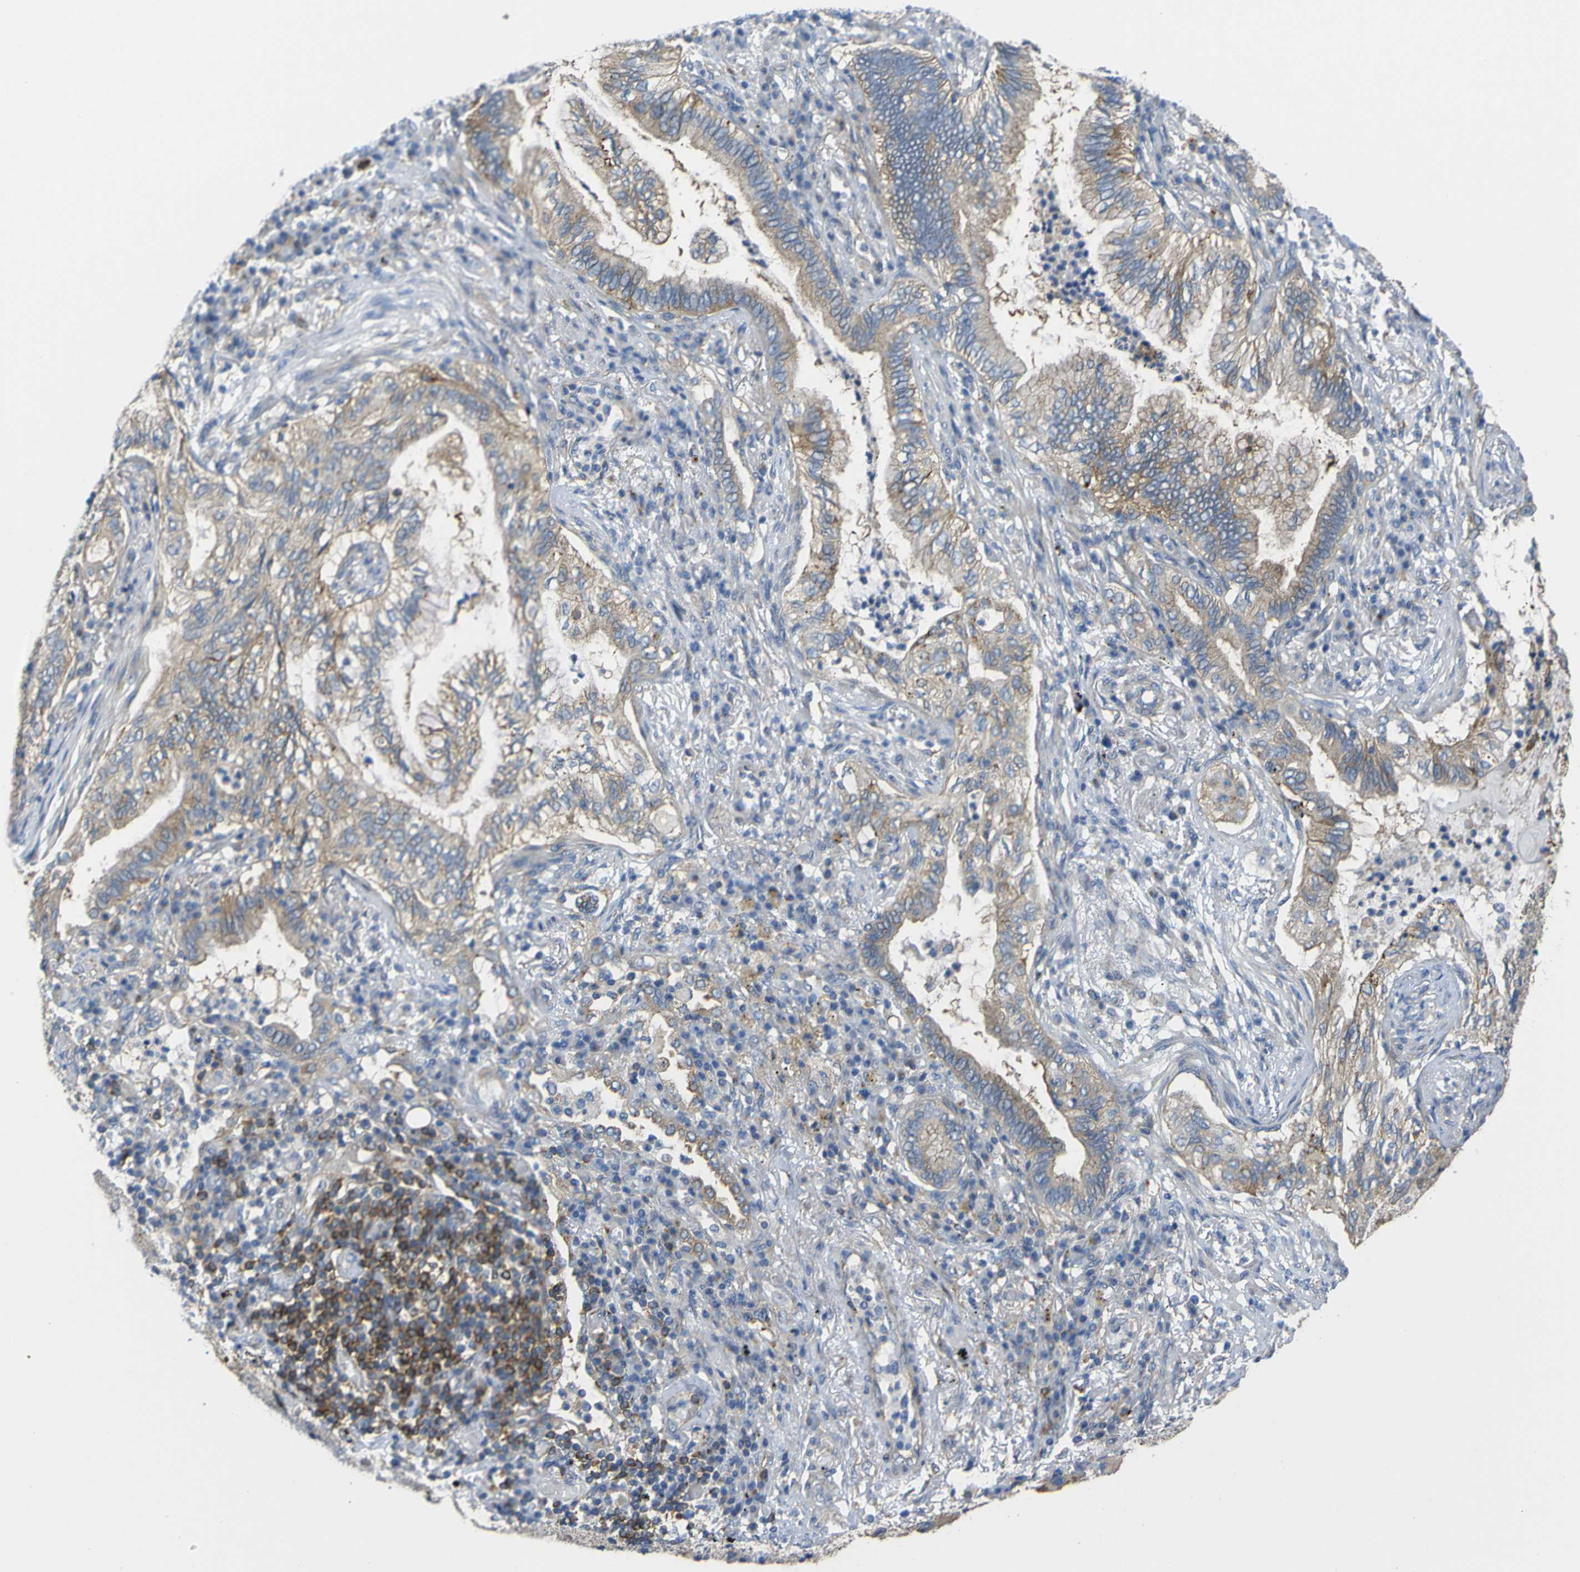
{"staining": {"intensity": "moderate", "quantity": ">75%", "location": "cytoplasmic/membranous"}, "tissue": "lung cancer", "cell_type": "Tumor cells", "image_type": "cancer", "snomed": [{"axis": "morphology", "description": "Normal tissue, NOS"}, {"axis": "morphology", "description": "Adenocarcinoma, NOS"}, {"axis": "topography", "description": "Bronchus"}, {"axis": "topography", "description": "Lung"}], "caption": "Brown immunohistochemical staining in human adenocarcinoma (lung) demonstrates moderate cytoplasmic/membranous expression in about >75% of tumor cells.", "gene": "SYPL1", "patient": {"sex": "female", "age": 70}}